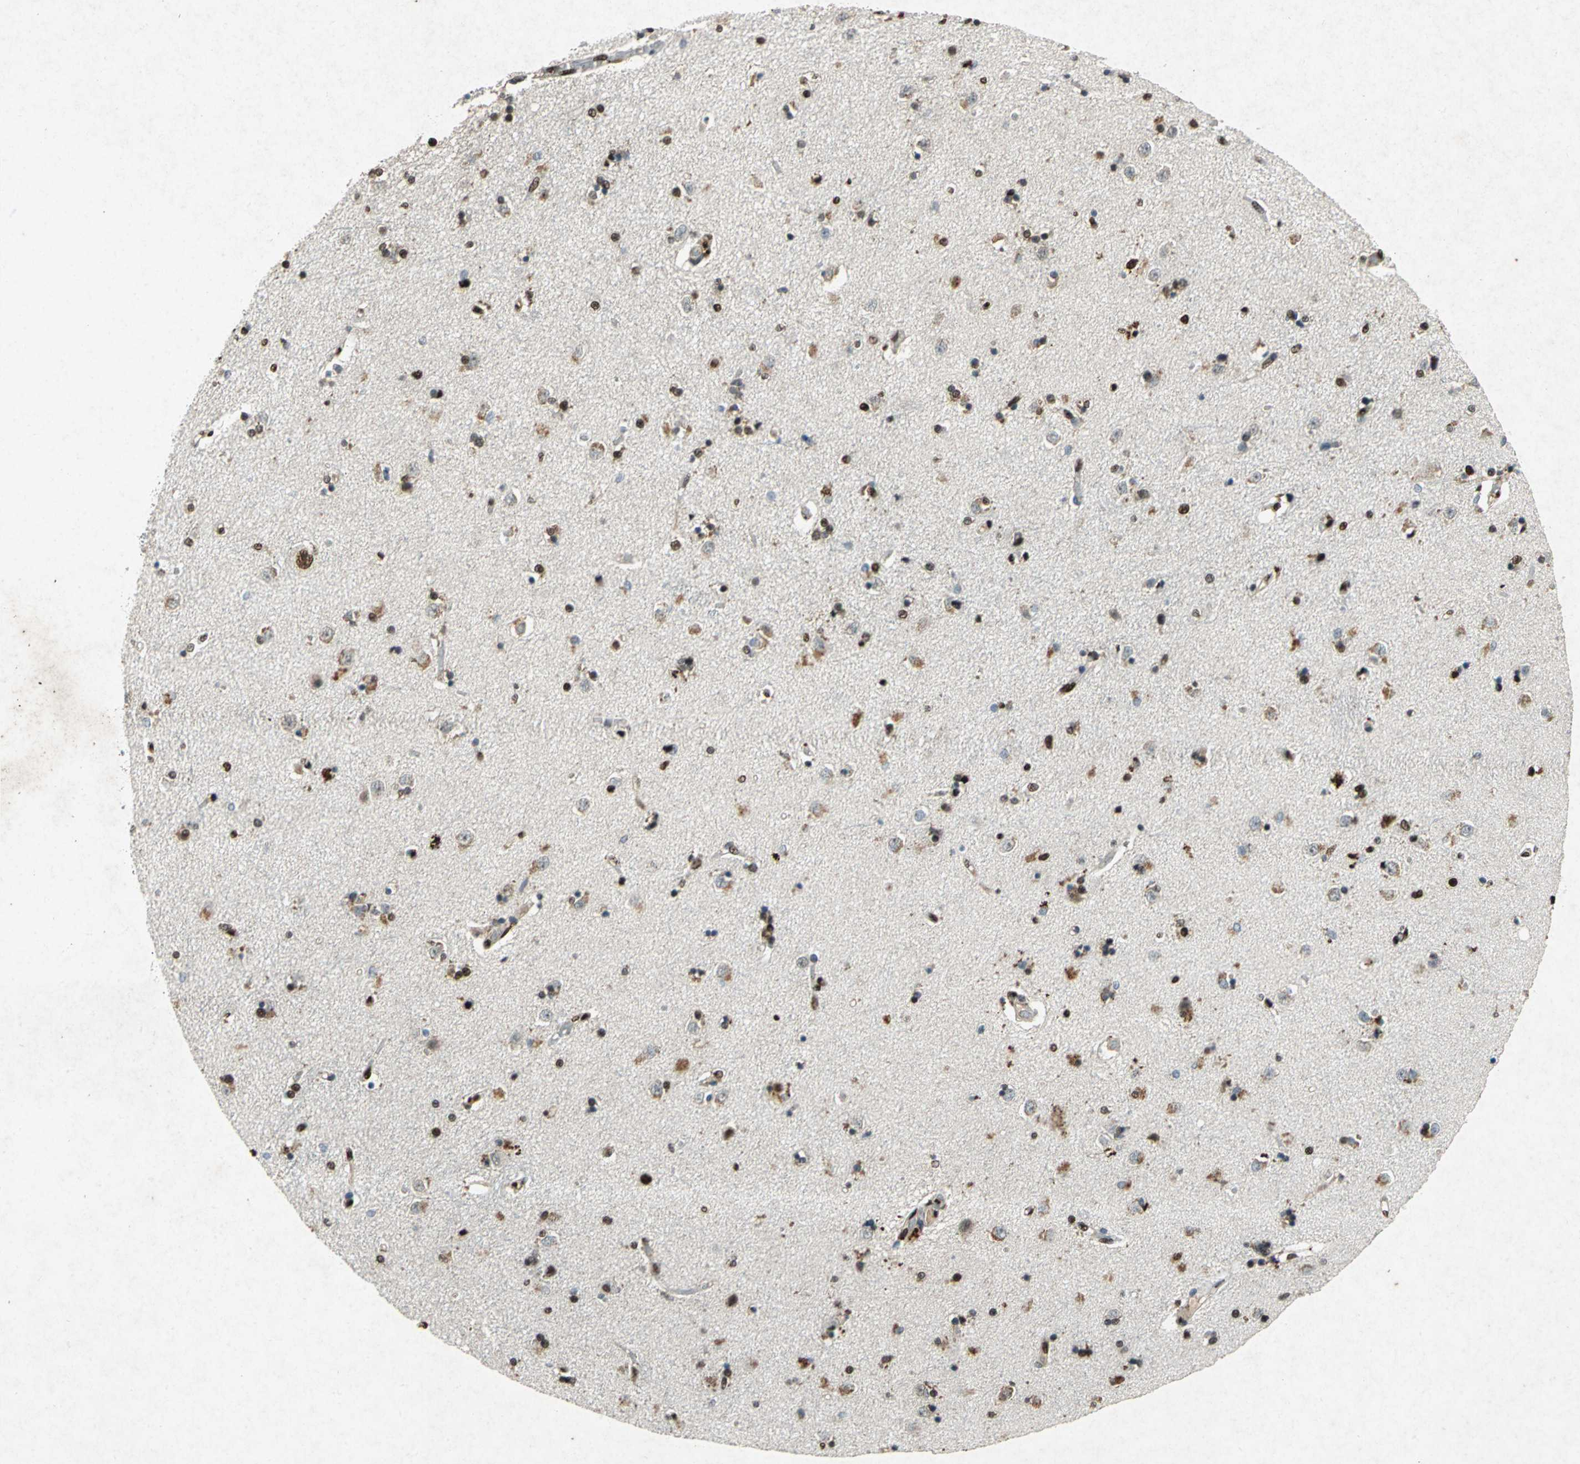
{"staining": {"intensity": "strong", "quantity": ">75%", "location": "nuclear"}, "tissue": "caudate", "cell_type": "Glial cells", "image_type": "normal", "snomed": [{"axis": "morphology", "description": "Normal tissue, NOS"}, {"axis": "topography", "description": "Lateral ventricle wall"}], "caption": "This is a micrograph of immunohistochemistry staining of normal caudate, which shows strong staining in the nuclear of glial cells.", "gene": "ANP32A", "patient": {"sex": "female", "age": 54}}